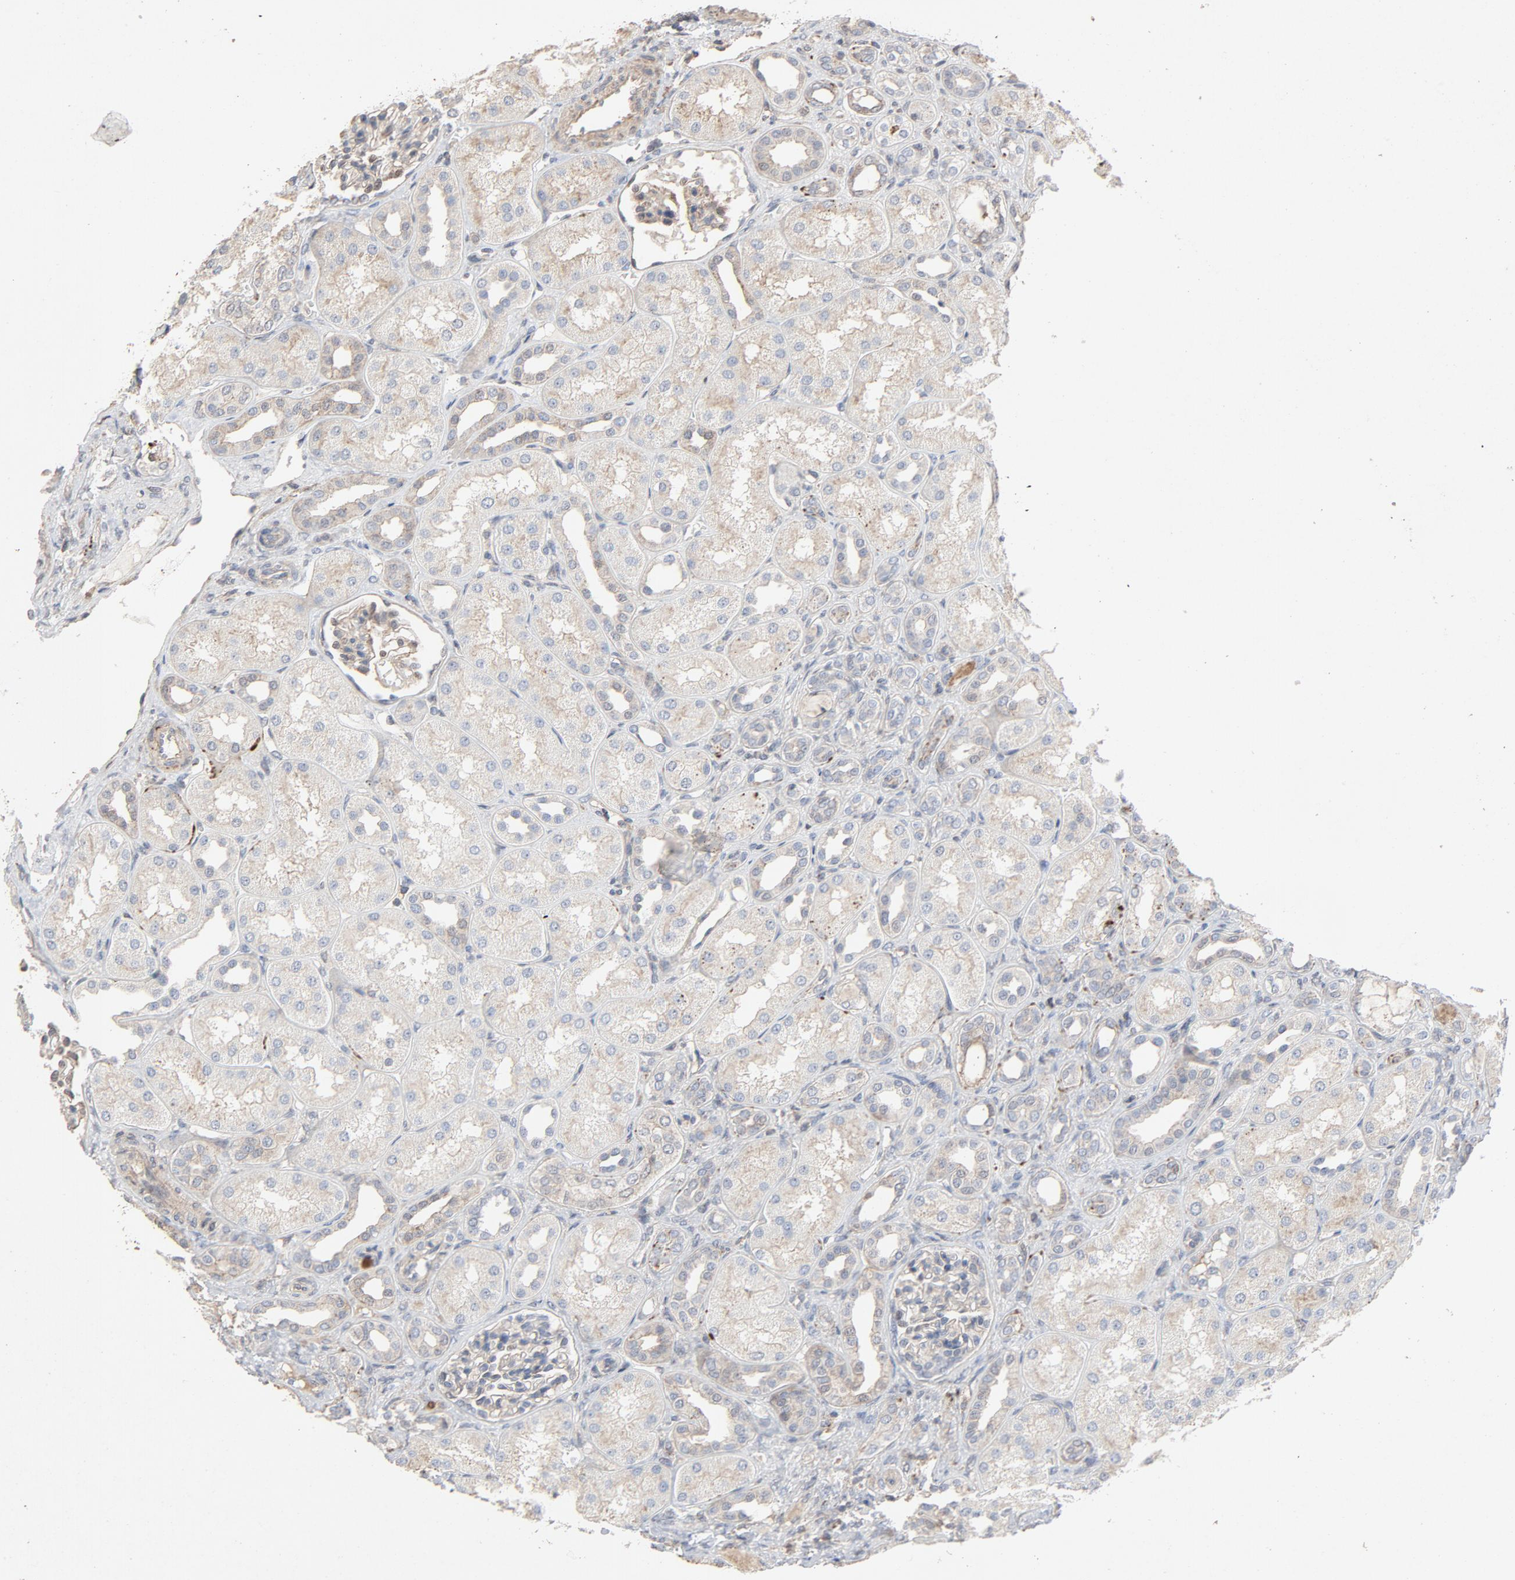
{"staining": {"intensity": "weak", "quantity": ">75%", "location": "cytoplasmic/membranous"}, "tissue": "kidney", "cell_type": "Cells in glomeruli", "image_type": "normal", "snomed": [{"axis": "morphology", "description": "Normal tissue, NOS"}, {"axis": "topography", "description": "Kidney"}], "caption": "Normal kidney shows weak cytoplasmic/membranous positivity in about >75% of cells in glomeruli.", "gene": "CDK6", "patient": {"sex": "male", "age": 7}}